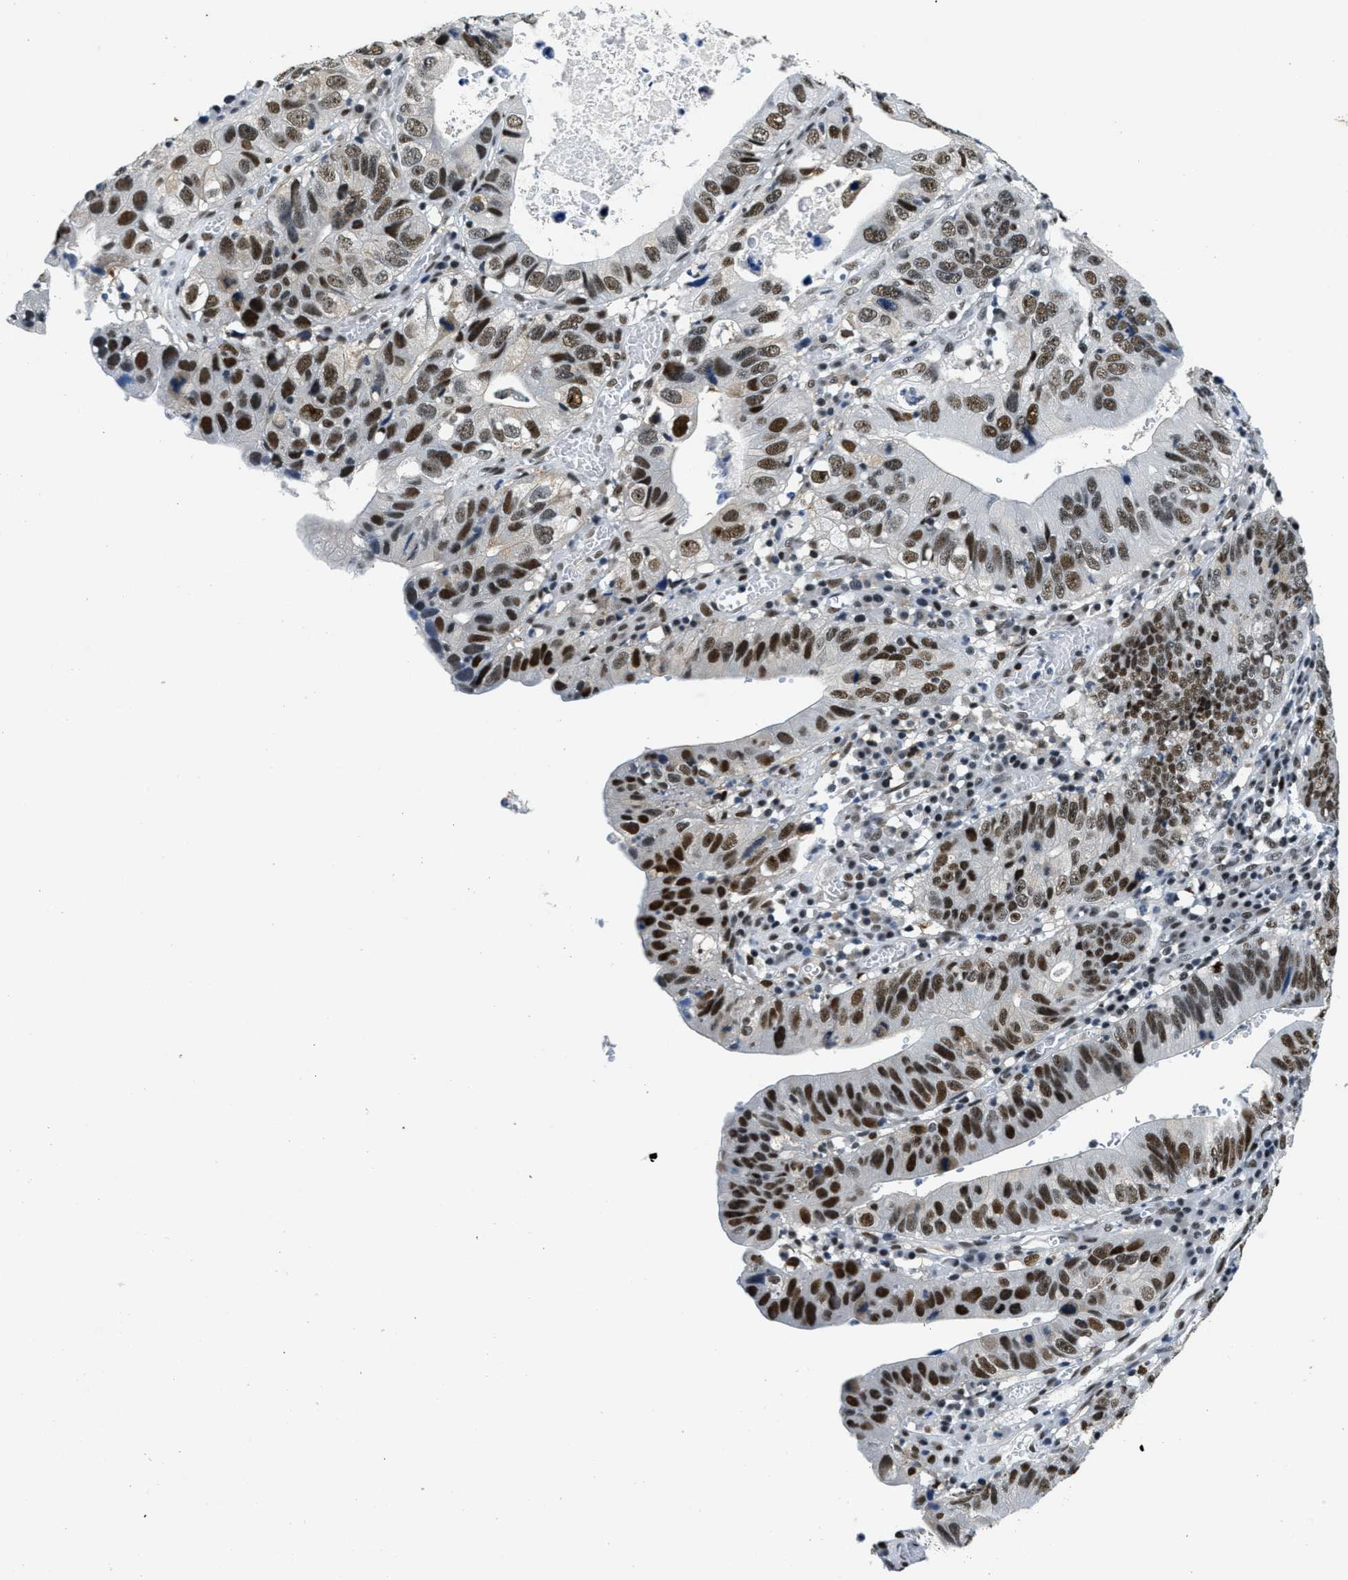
{"staining": {"intensity": "strong", "quantity": ">75%", "location": "nuclear"}, "tissue": "stomach cancer", "cell_type": "Tumor cells", "image_type": "cancer", "snomed": [{"axis": "morphology", "description": "Adenocarcinoma, NOS"}, {"axis": "topography", "description": "Stomach"}], "caption": "Protein analysis of stomach adenocarcinoma tissue demonstrates strong nuclear expression in about >75% of tumor cells.", "gene": "SSB", "patient": {"sex": "male", "age": 59}}